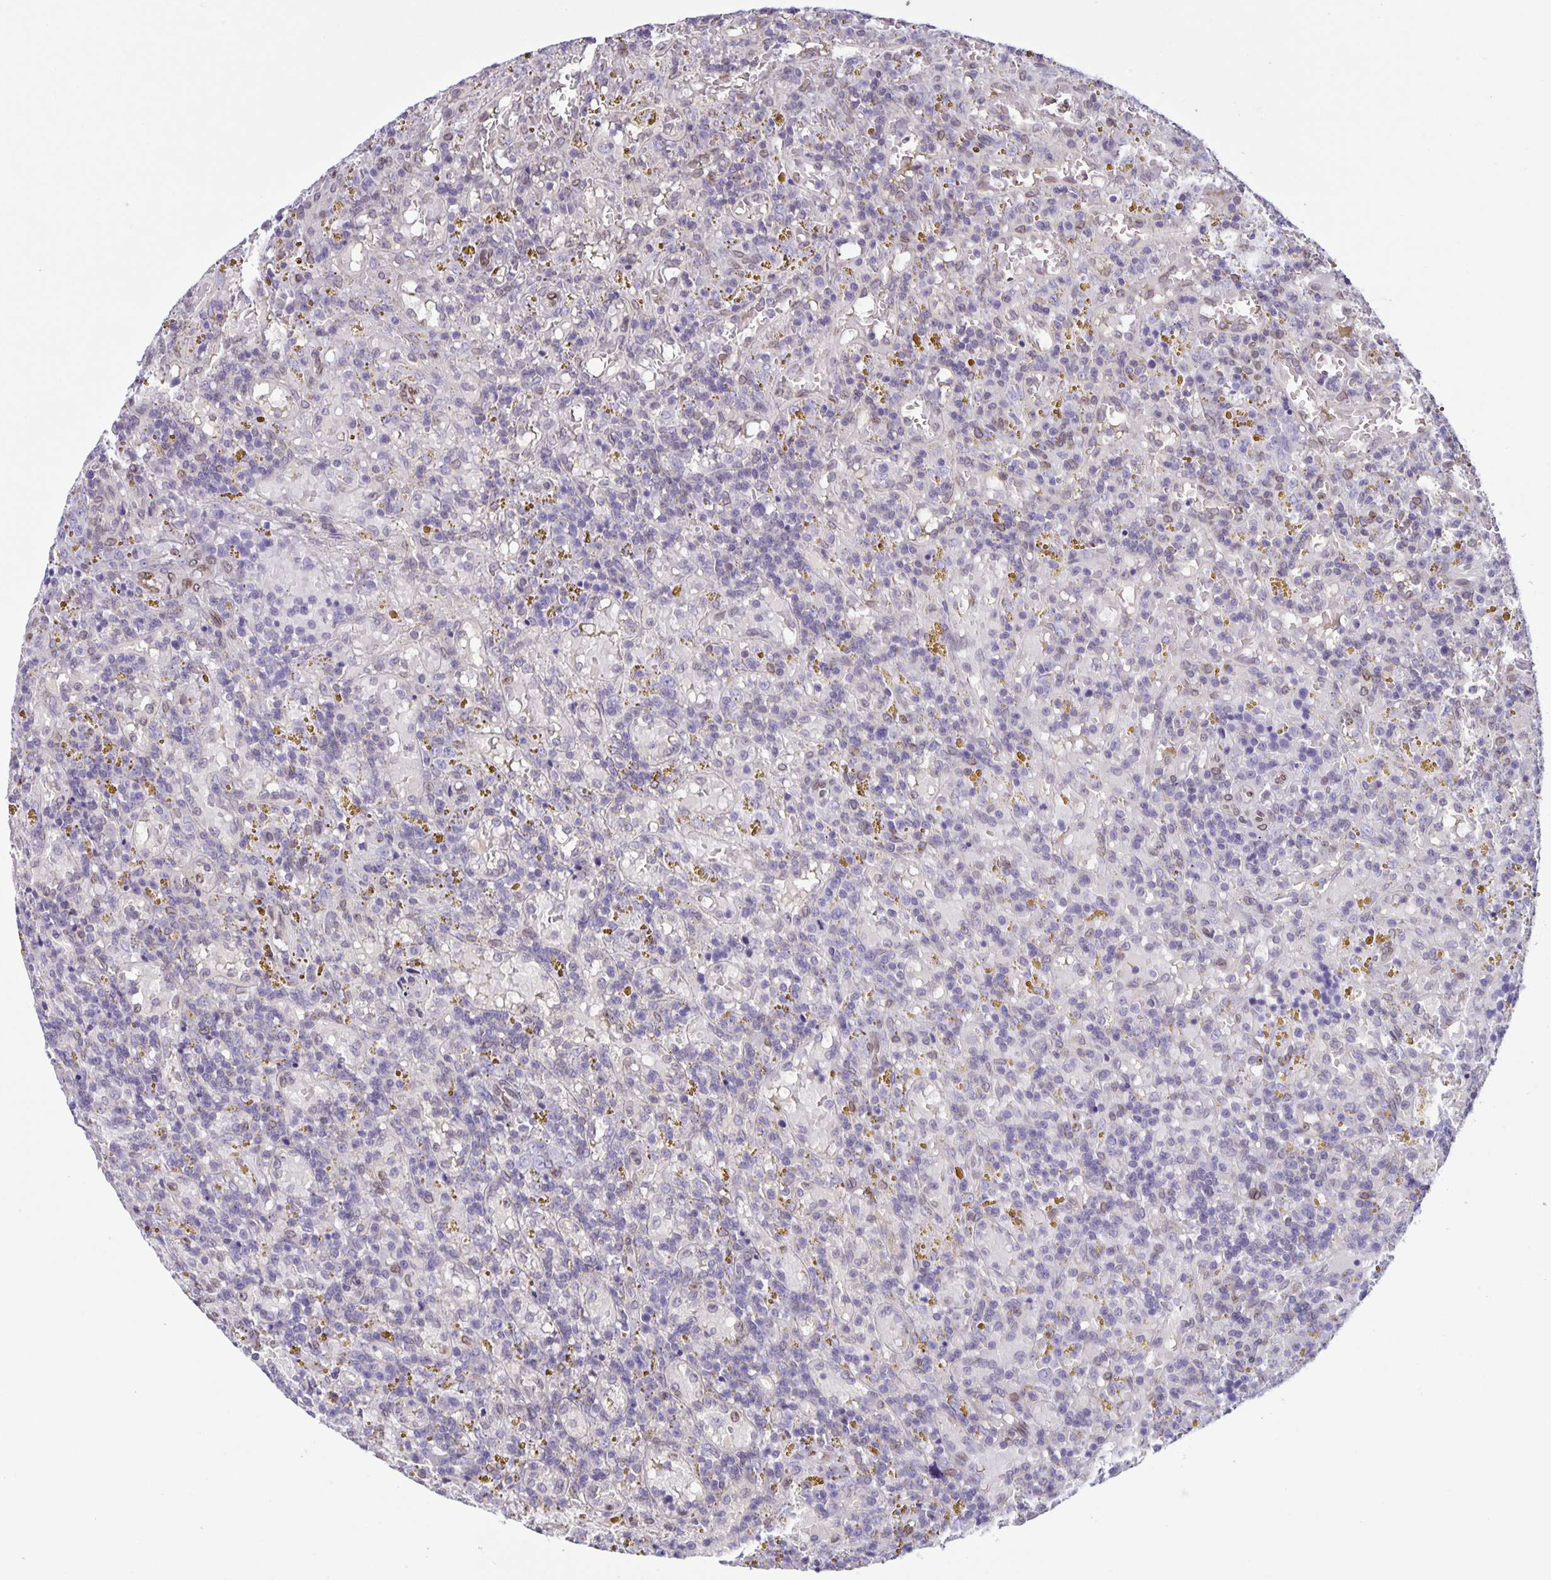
{"staining": {"intensity": "negative", "quantity": "none", "location": "none"}, "tissue": "lymphoma", "cell_type": "Tumor cells", "image_type": "cancer", "snomed": [{"axis": "morphology", "description": "Malignant lymphoma, non-Hodgkin's type, Low grade"}, {"axis": "topography", "description": "Spleen"}], "caption": "The IHC image has no significant expression in tumor cells of low-grade malignant lymphoma, non-Hodgkin's type tissue. (DAB (3,3'-diaminobenzidine) IHC with hematoxylin counter stain).", "gene": "SYNE2", "patient": {"sex": "female", "age": 65}}